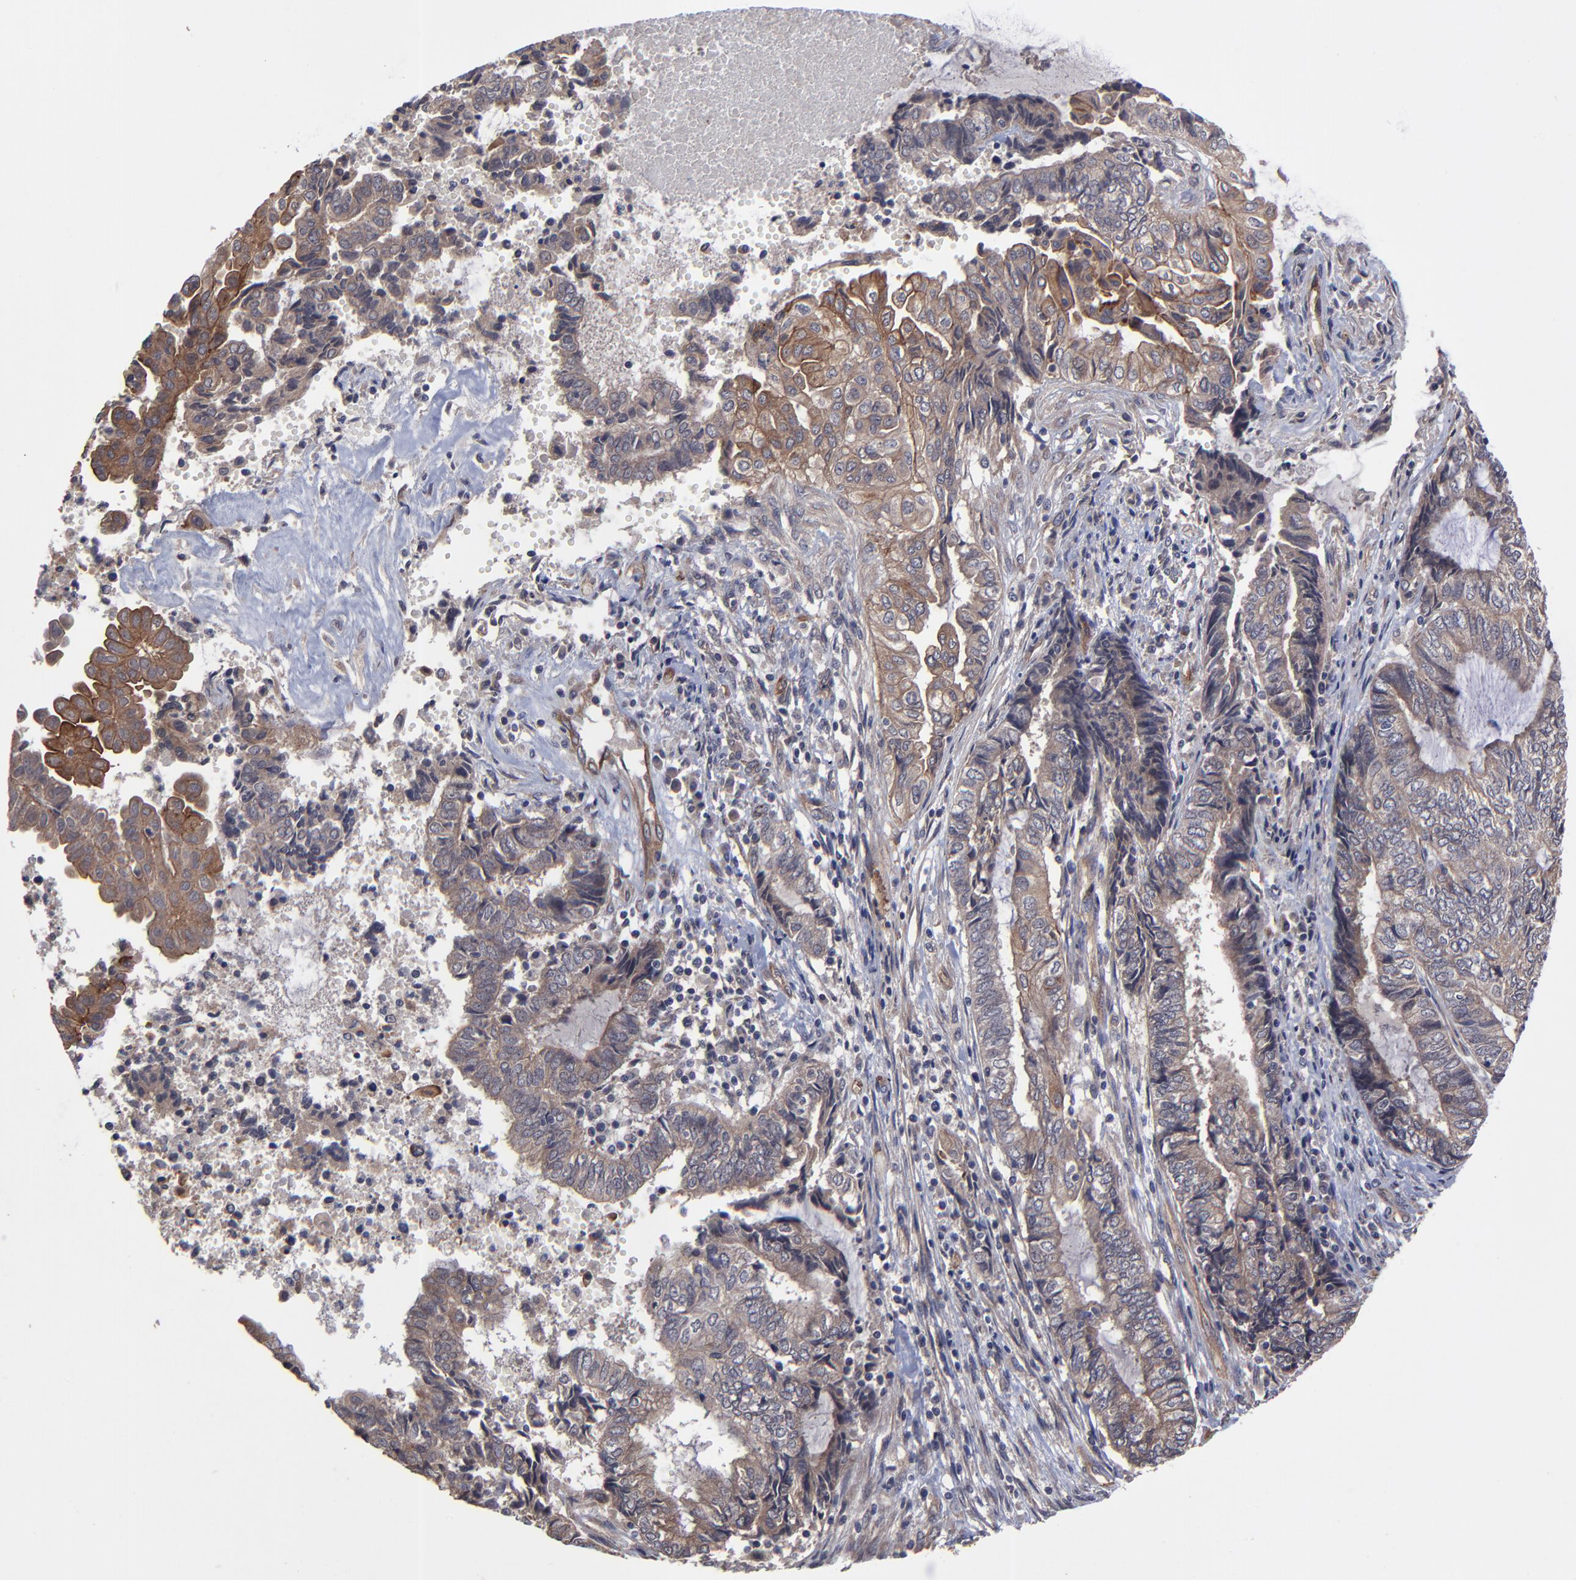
{"staining": {"intensity": "moderate", "quantity": "25%-75%", "location": "cytoplasmic/membranous"}, "tissue": "endometrial cancer", "cell_type": "Tumor cells", "image_type": "cancer", "snomed": [{"axis": "morphology", "description": "Adenocarcinoma, NOS"}, {"axis": "topography", "description": "Uterus"}, {"axis": "topography", "description": "Endometrium"}], "caption": "The micrograph displays immunohistochemical staining of endometrial cancer (adenocarcinoma). There is moderate cytoplasmic/membranous expression is present in about 25%-75% of tumor cells.", "gene": "ZNF780B", "patient": {"sex": "female", "age": 70}}